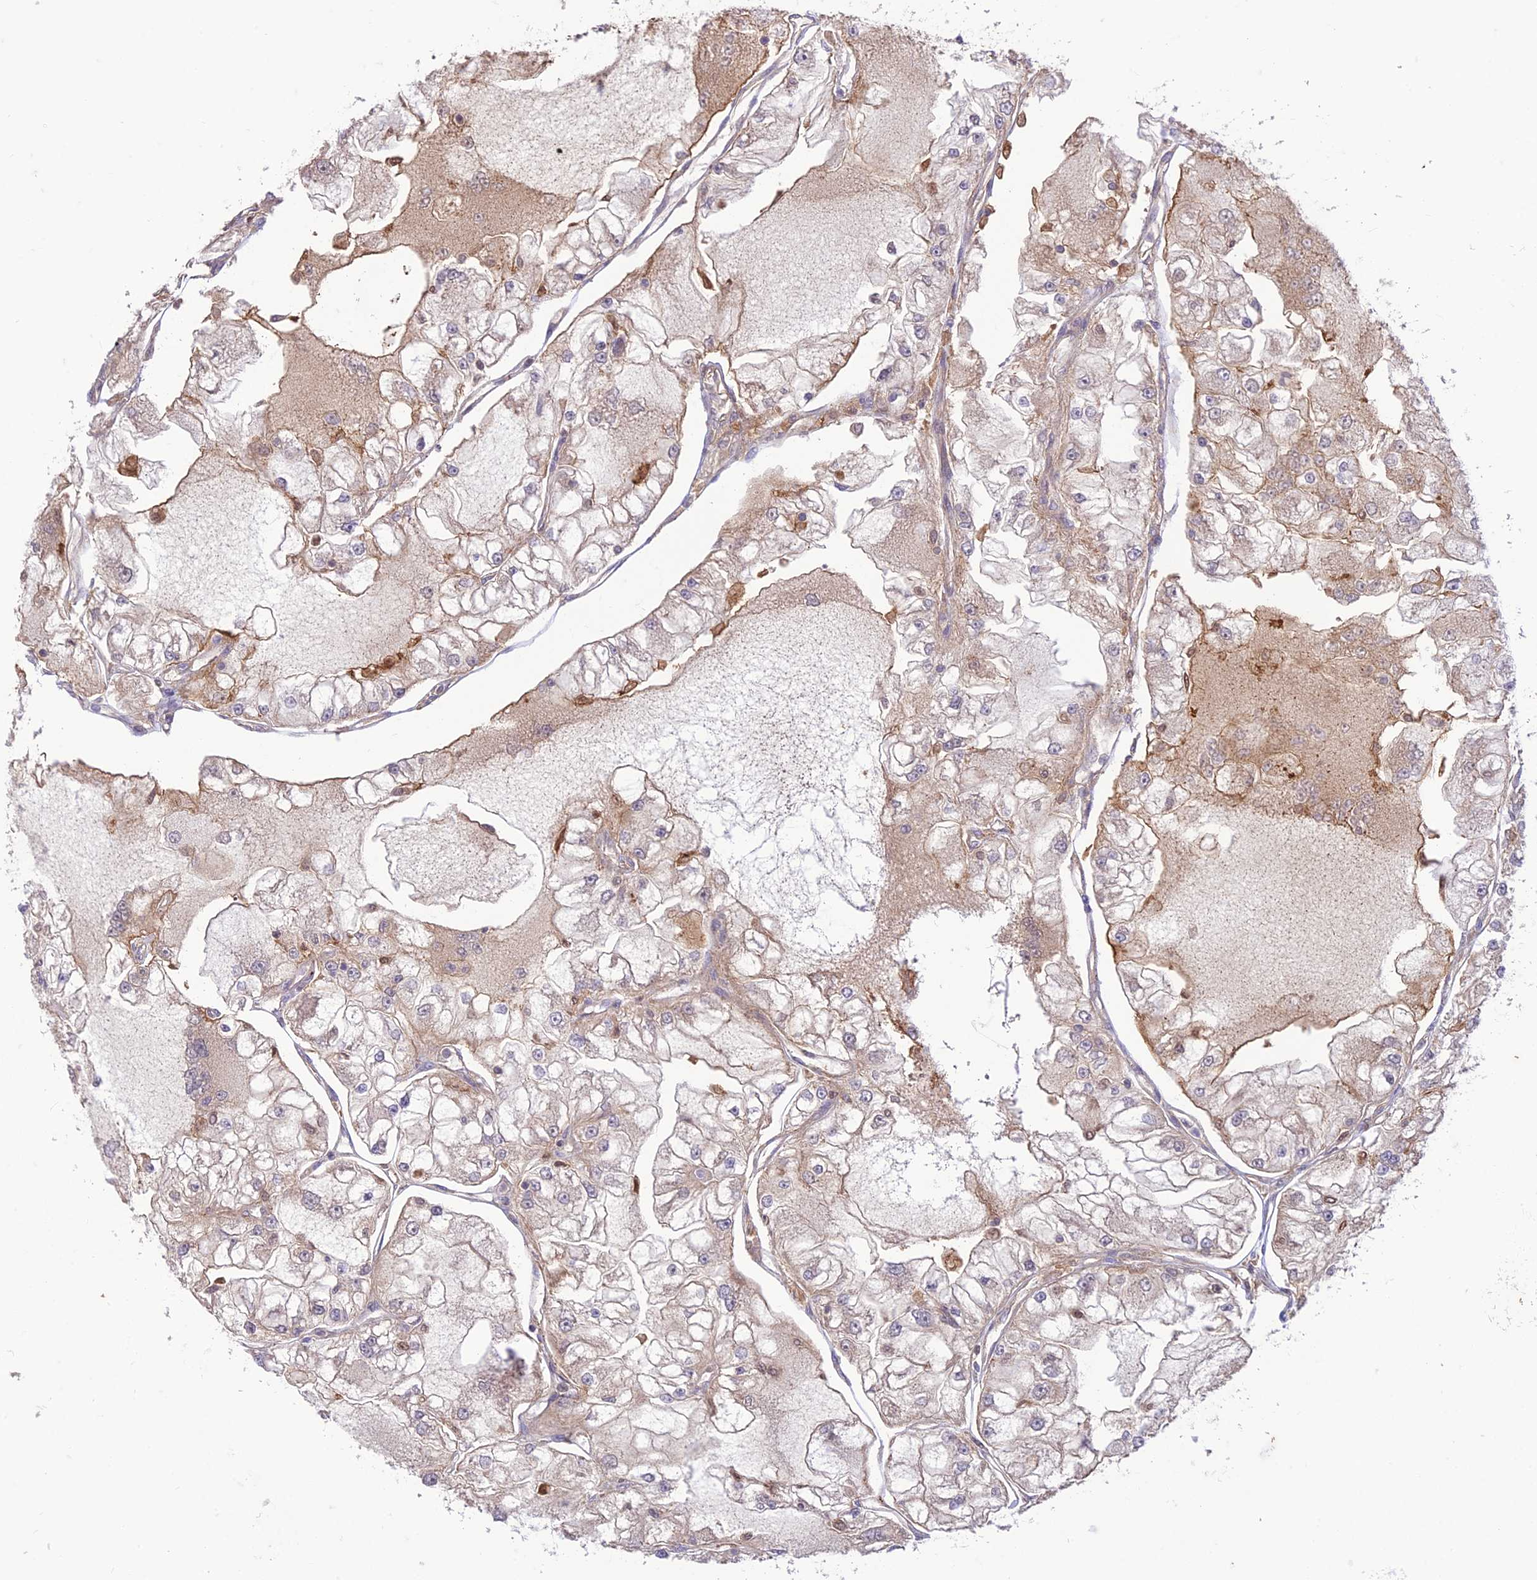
{"staining": {"intensity": "weak", "quantity": "25%-75%", "location": "cytoplasmic/membranous"}, "tissue": "renal cancer", "cell_type": "Tumor cells", "image_type": "cancer", "snomed": [{"axis": "morphology", "description": "Adenocarcinoma, NOS"}, {"axis": "topography", "description": "Kidney"}], "caption": "This is a histology image of immunohistochemistry staining of renal cancer (adenocarcinoma), which shows weak expression in the cytoplasmic/membranous of tumor cells.", "gene": "HPSE2", "patient": {"sex": "female", "age": 72}}